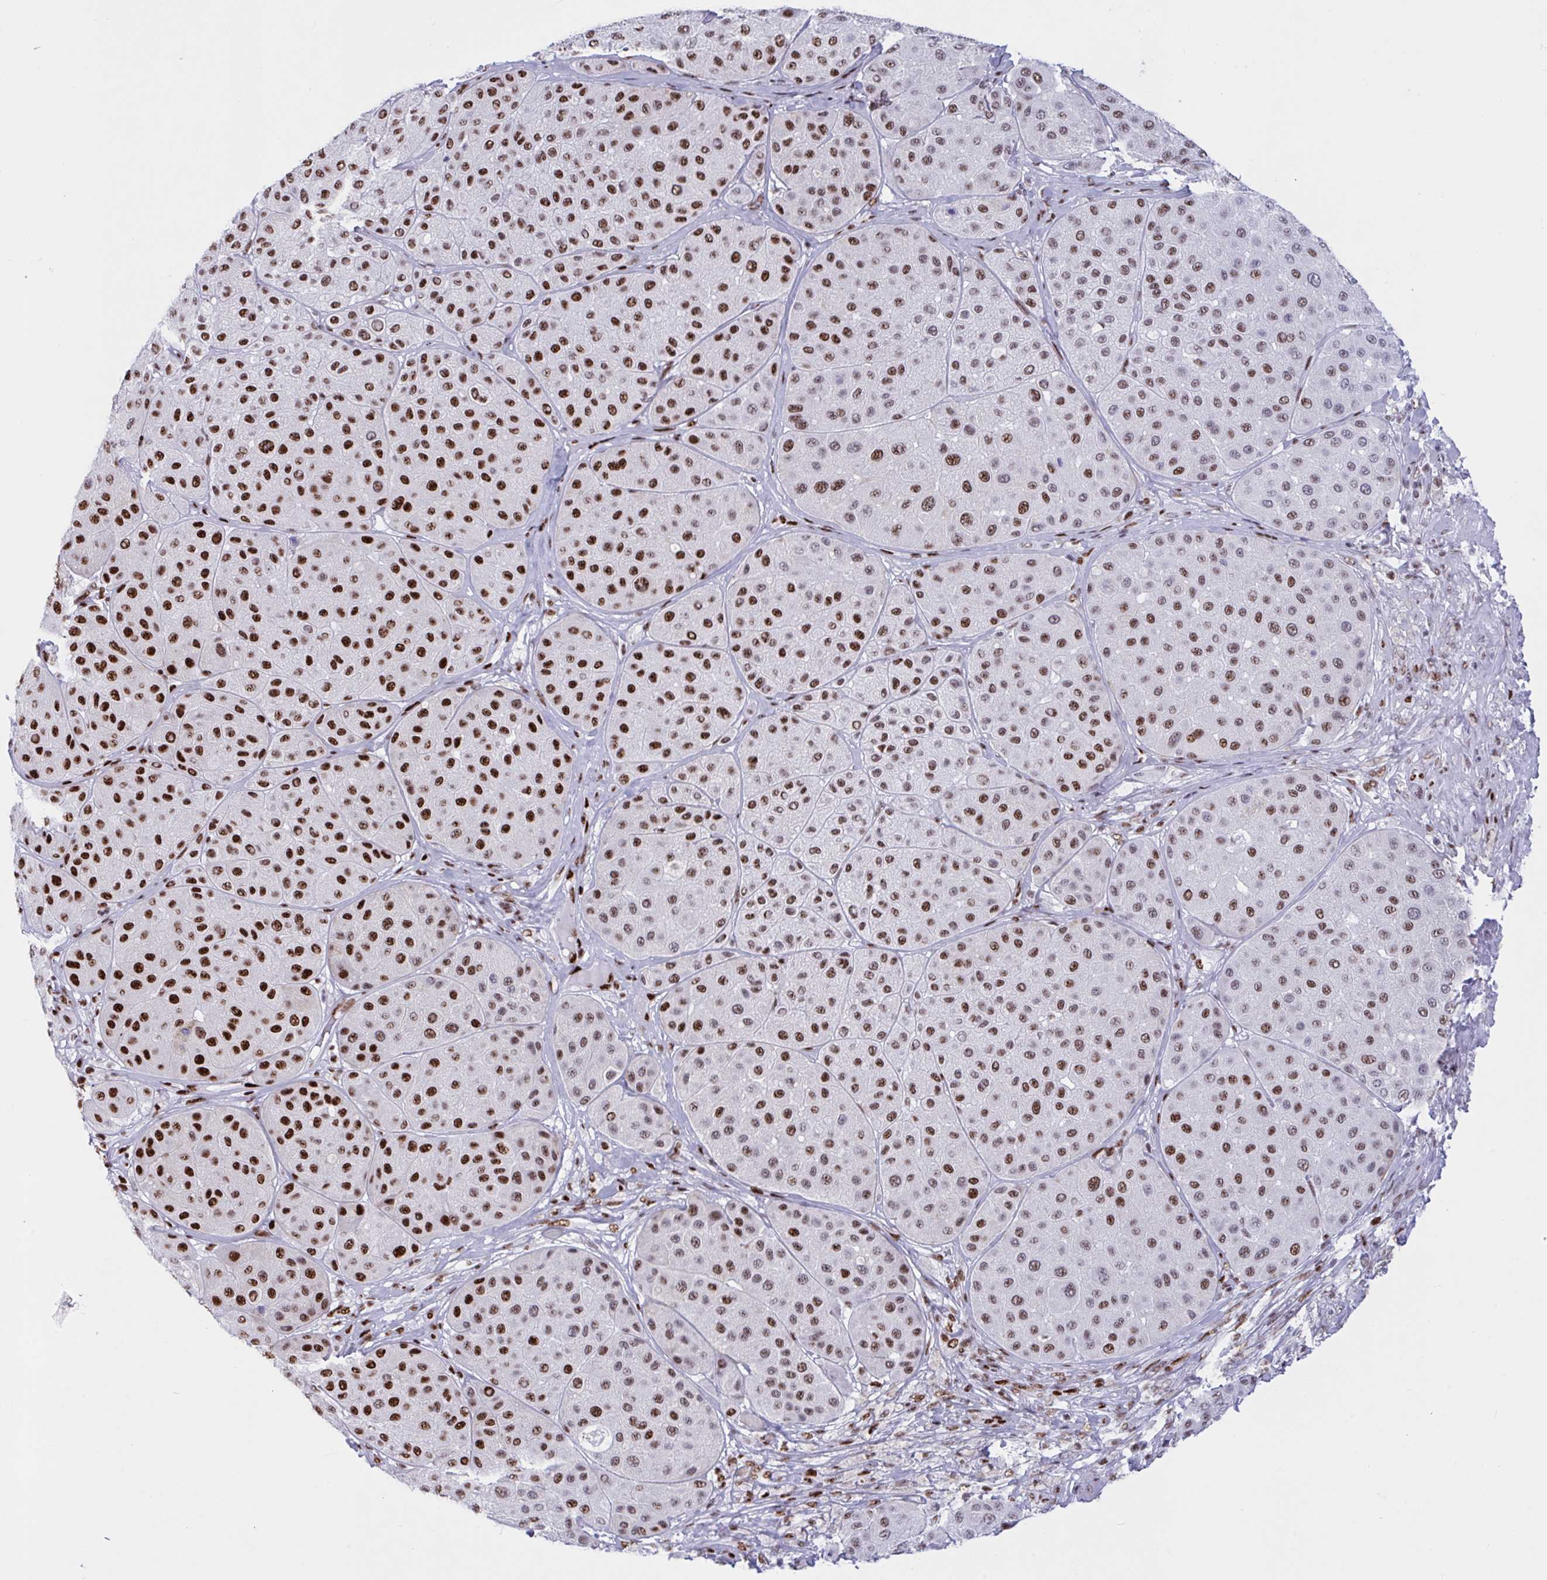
{"staining": {"intensity": "strong", "quantity": ">75%", "location": "nuclear"}, "tissue": "melanoma", "cell_type": "Tumor cells", "image_type": "cancer", "snomed": [{"axis": "morphology", "description": "Malignant melanoma, Metastatic site"}, {"axis": "topography", "description": "Smooth muscle"}], "caption": "Approximately >75% of tumor cells in human melanoma demonstrate strong nuclear protein expression as visualized by brown immunohistochemical staining.", "gene": "IKZF2", "patient": {"sex": "male", "age": 41}}